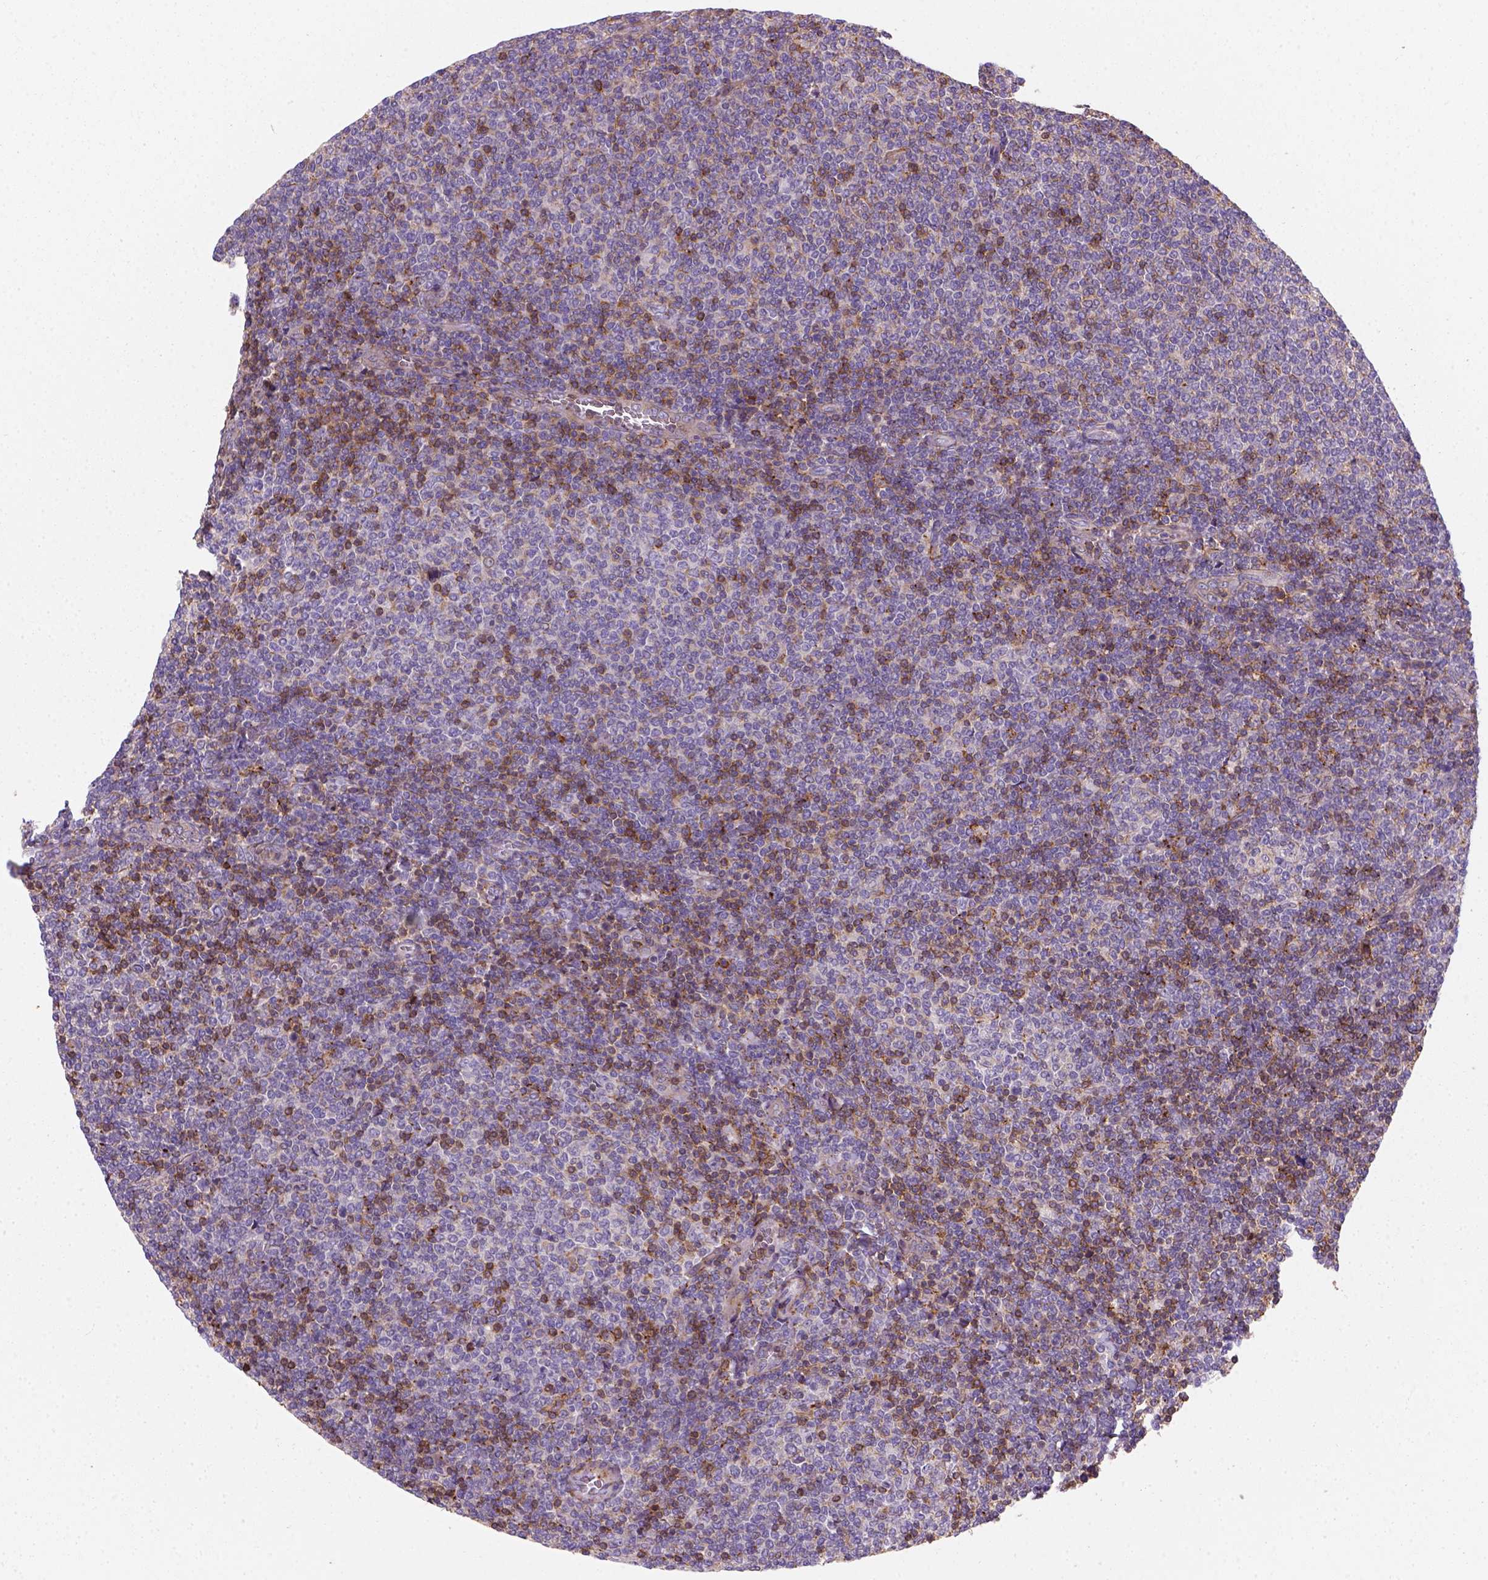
{"staining": {"intensity": "strong", "quantity": "25%-75%", "location": "cytoplasmic/membranous"}, "tissue": "lymphoma", "cell_type": "Tumor cells", "image_type": "cancer", "snomed": [{"axis": "morphology", "description": "Malignant lymphoma, non-Hodgkin's type, Low grade"}, {"axis": "topography", "description": "Lymph node"}], "caption": "Protein staining of lymphoma tissue displays strong cytoplasmic/membranous staining in about 25%-75% of tumor cells. (DAB = brown stain, brightfield microscopy at high magnification).", "gene": "GPRC5D", "patient": {"sex": "male", "age": 52}}